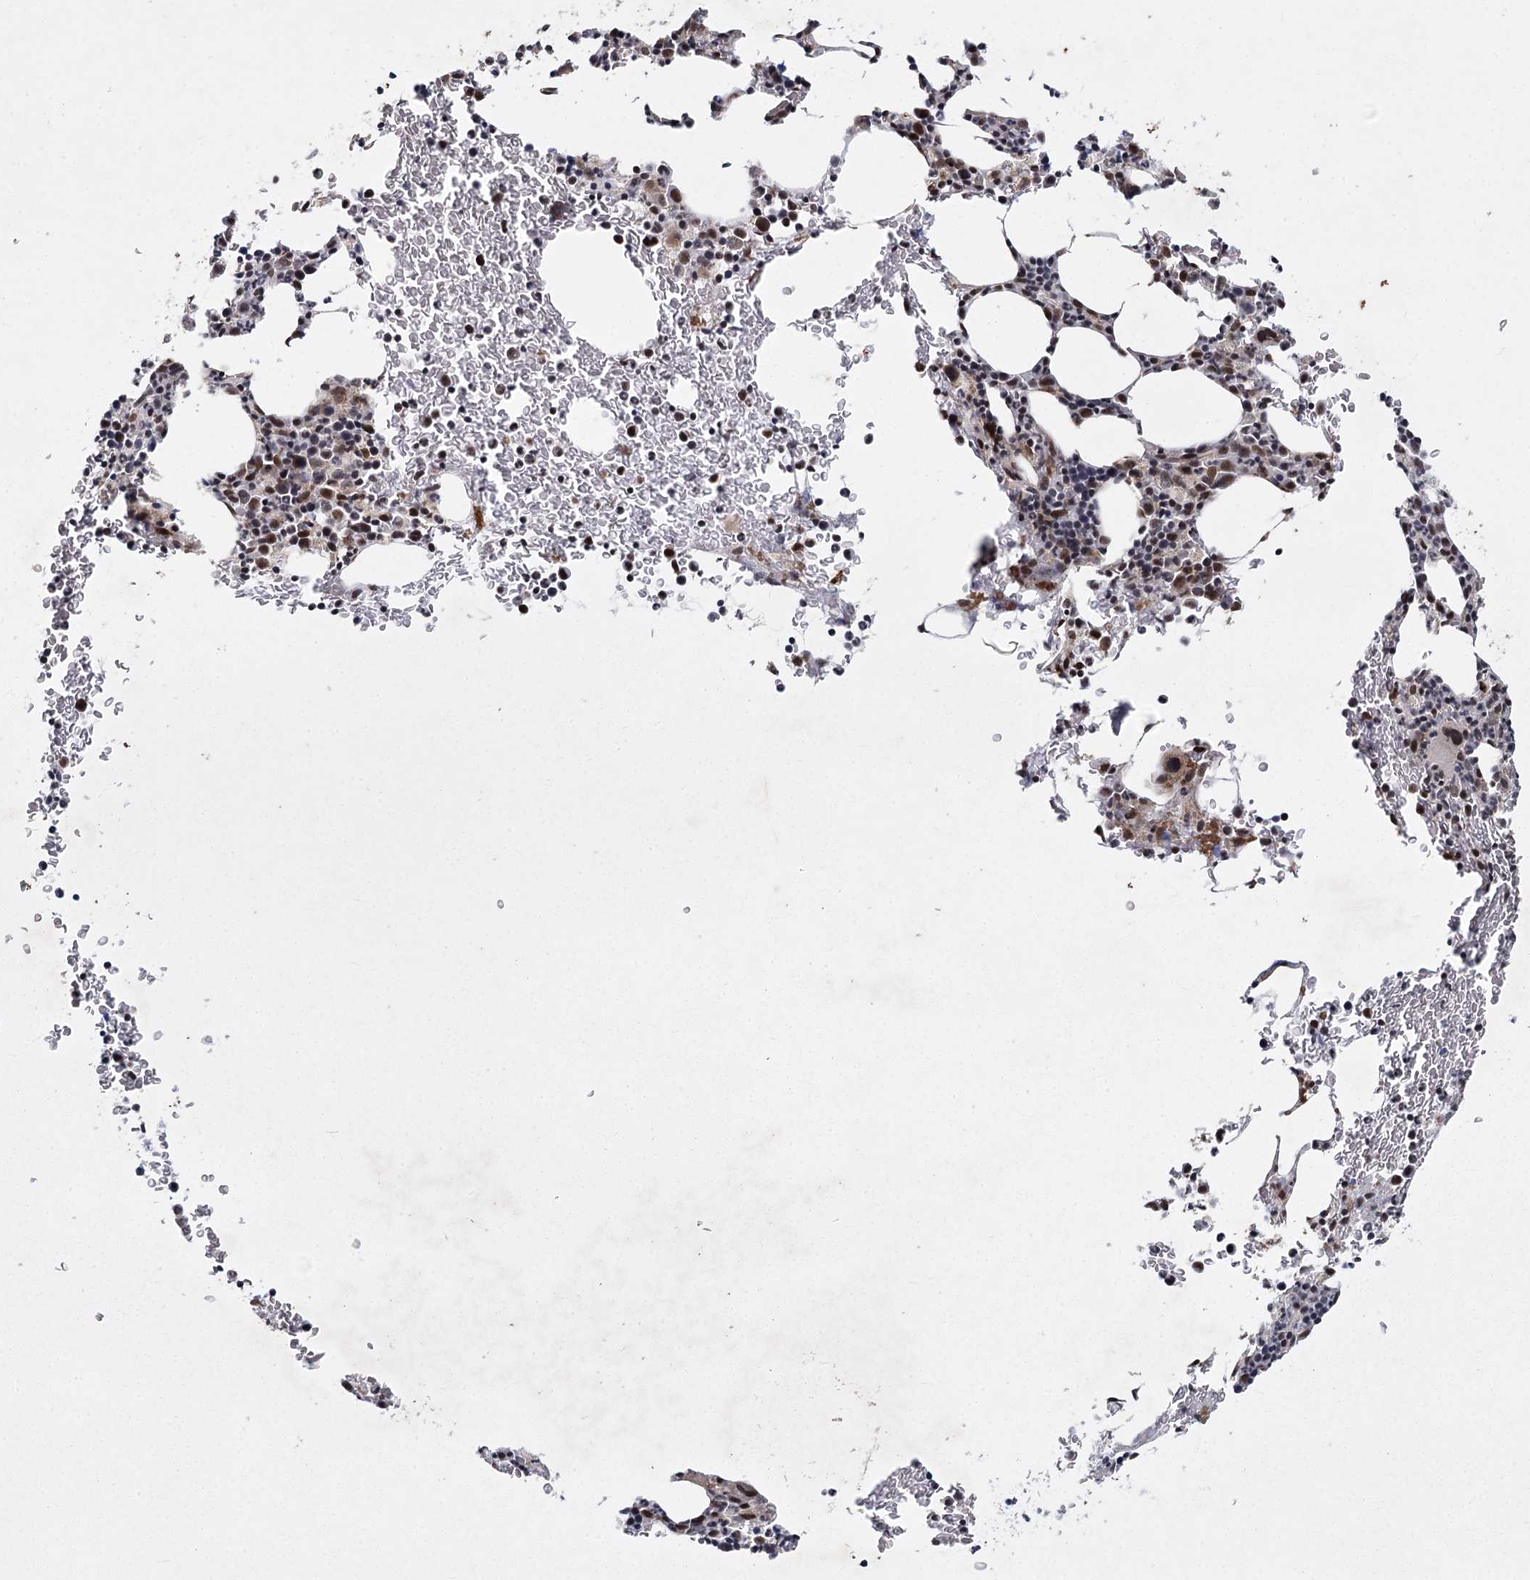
{"staining": {"intensity": "moderate", "quantity": "25%-75%", "location": "nuclear"}, "tissue": "bone marrow", "cell_type": "Hematopoietic cells", "image_type": "normal", "snomed": [{"axis": "morphology", "description": "Normal tissue, NOS"}, {"axis": "topography", "description": "Bone marrow"}], "caption": "Immunohistochemical staining of benign human bone marrow reveals moderate nuclear protein staining in about 25%-75% of hematopoietic cells. The staining is performed using DAB brown chromogen to label protein expression. The nuclei are counter-stained blue using hematoxylin.", "gene": "ZCCHC24", "patient": {"sex": "male", "age": 79}}